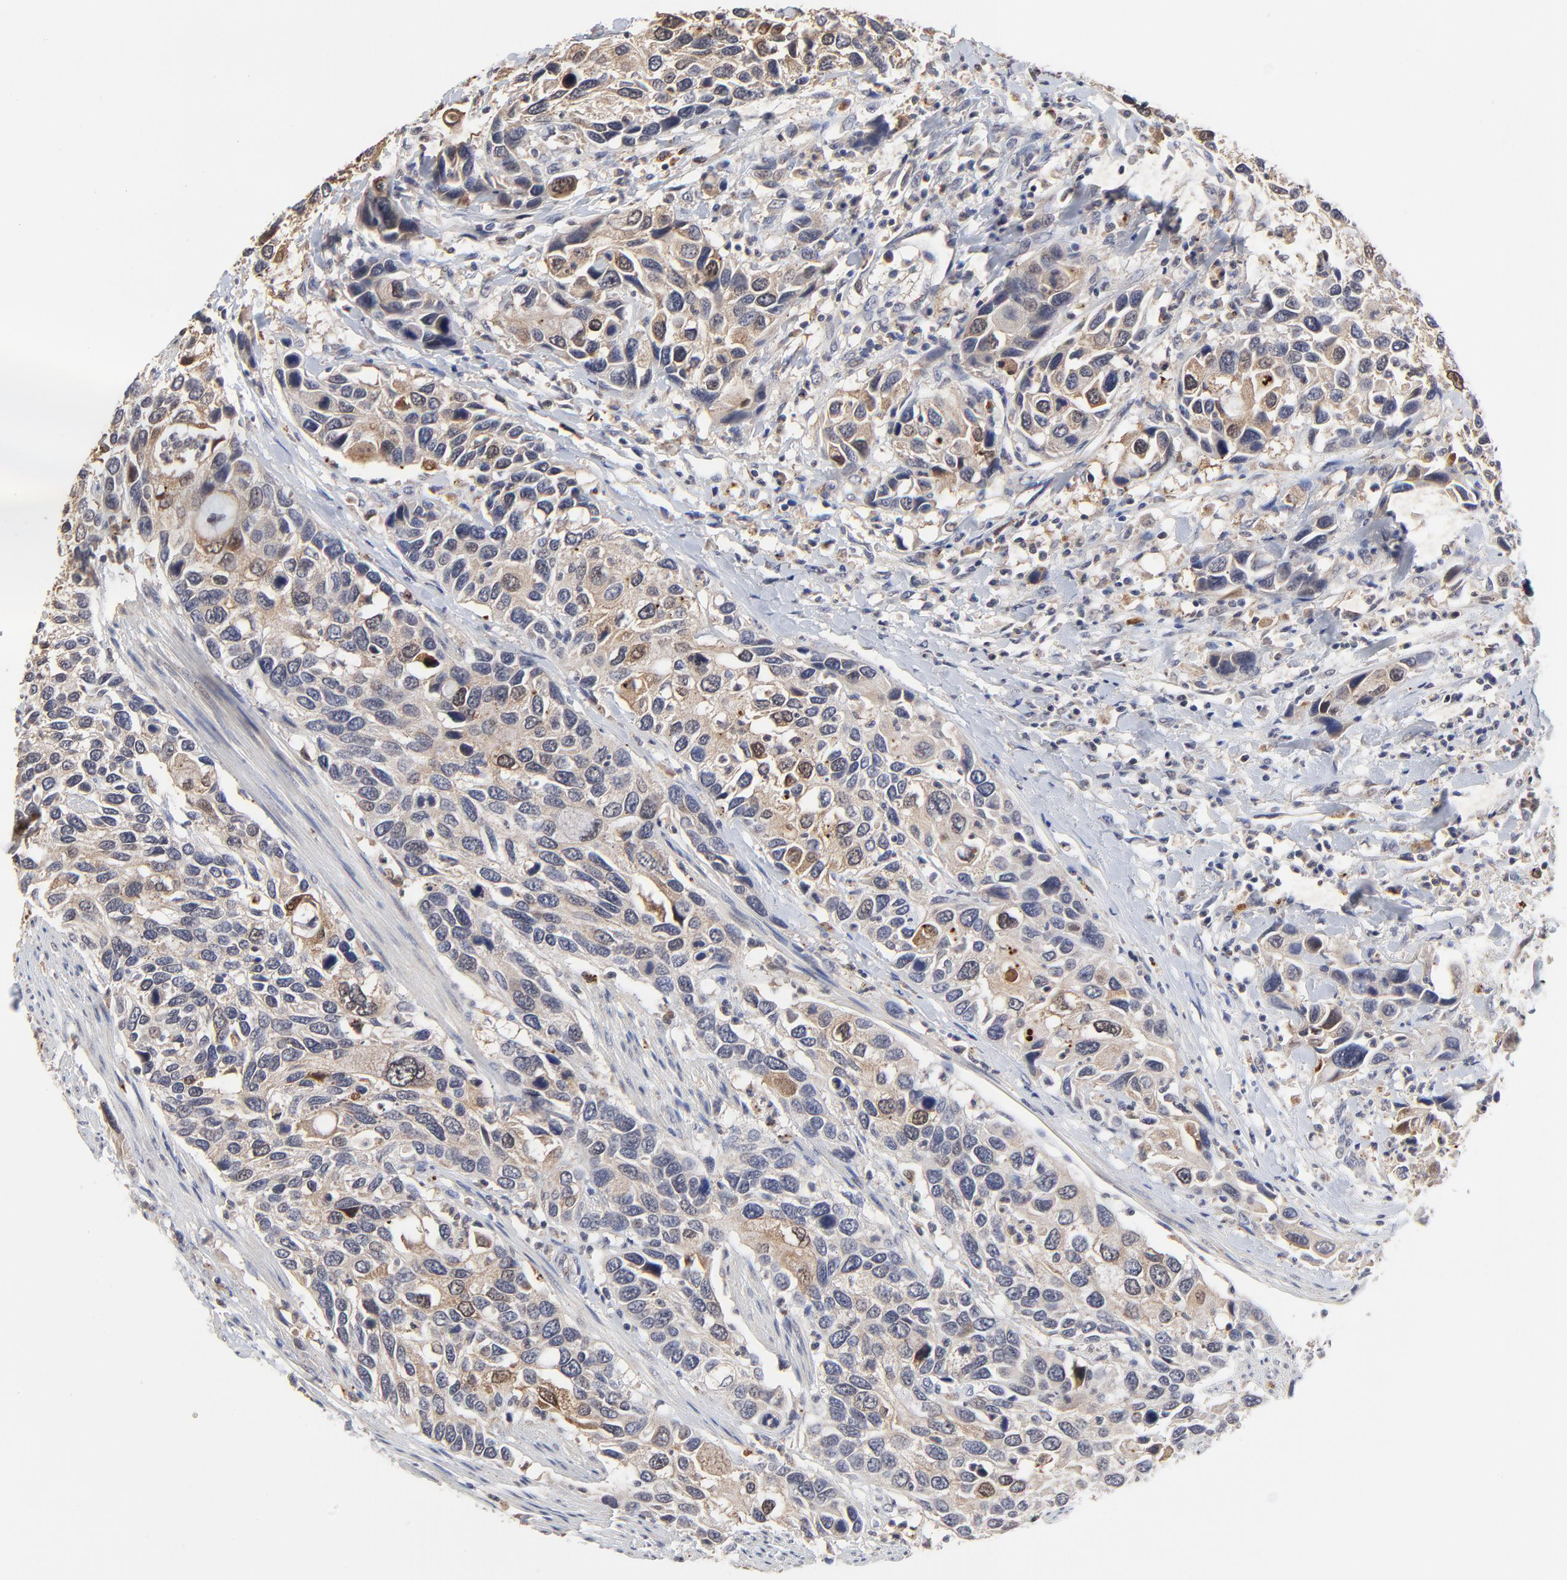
{"staining": {"intensity": "weak", "quantity": "25%-75%", "location": "cytoplasmic/membranous"}, "tissue": "urothelial cancer", "cell_type": "Tumor cells", "image_type": "cancer", "snomed": [{"axis": "morphology", "description": "Urothelial carcinoma, High grade"}, {"axis": "topography", "description": "Urinary bladder"}], "caption": "High-grade urothelial carcinoma was stained to show a protein in brown. There is low levels of weak cytoplasmic/membranous positivity in about 25%-75% of tumor cells.", "gene": "LGALS3", "patient": {"sex": "male", "age": 66}}